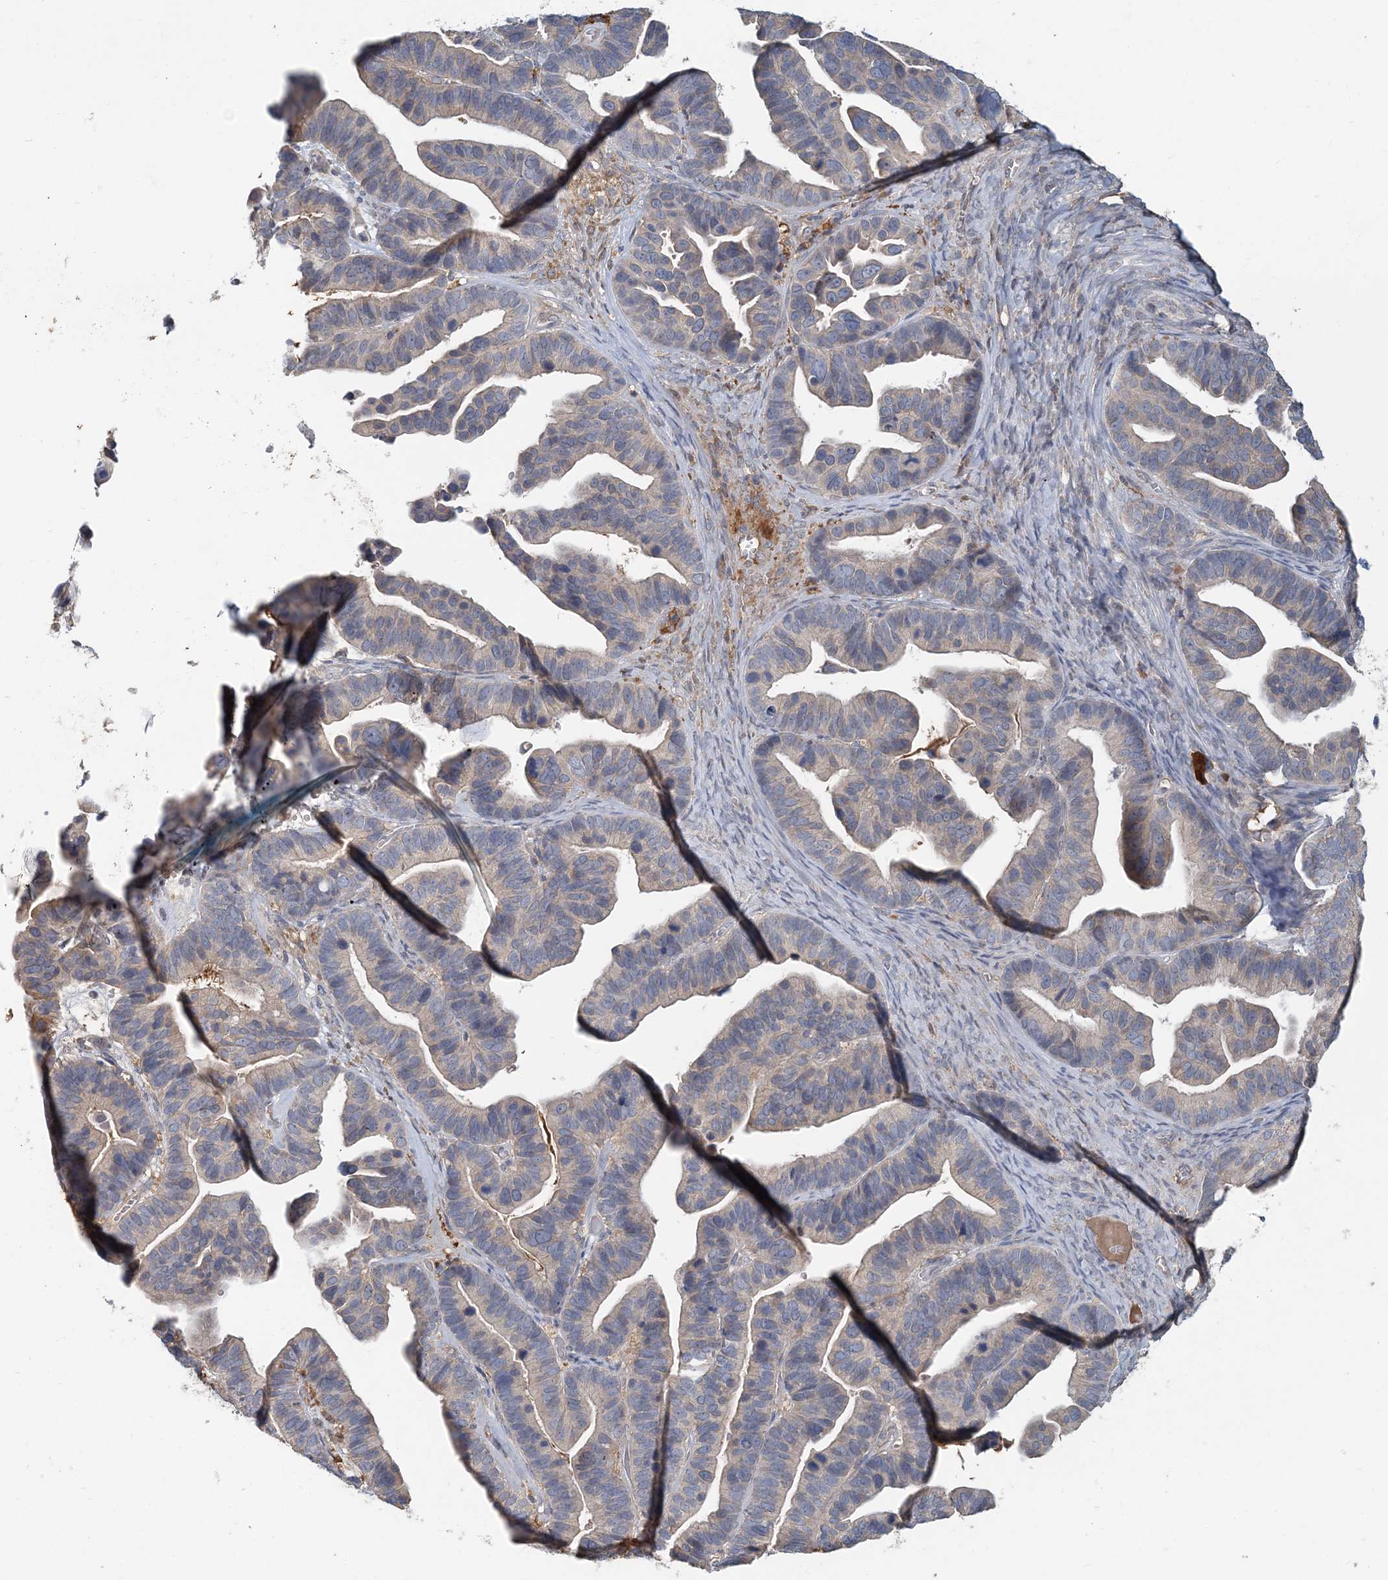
{"staining": {"intensity": "weak", "quantity": "<25%", "location": "cytoplasmic/membranous"}, "tissue": "ovarian cancer", "cell_type": "Tumor cells", "image_type": "cancer", "snomed": [{"axis": "morphology", "description": "Cystadenocarcinoma, serous, NOS"}, {"axis": "topography", "description": "Ovary"}], "caption": "Tumor cells show no significant protein staining in ovarian cancer.", "gene": "RNF25", "patient": {"sex": "female", "age": 56}}